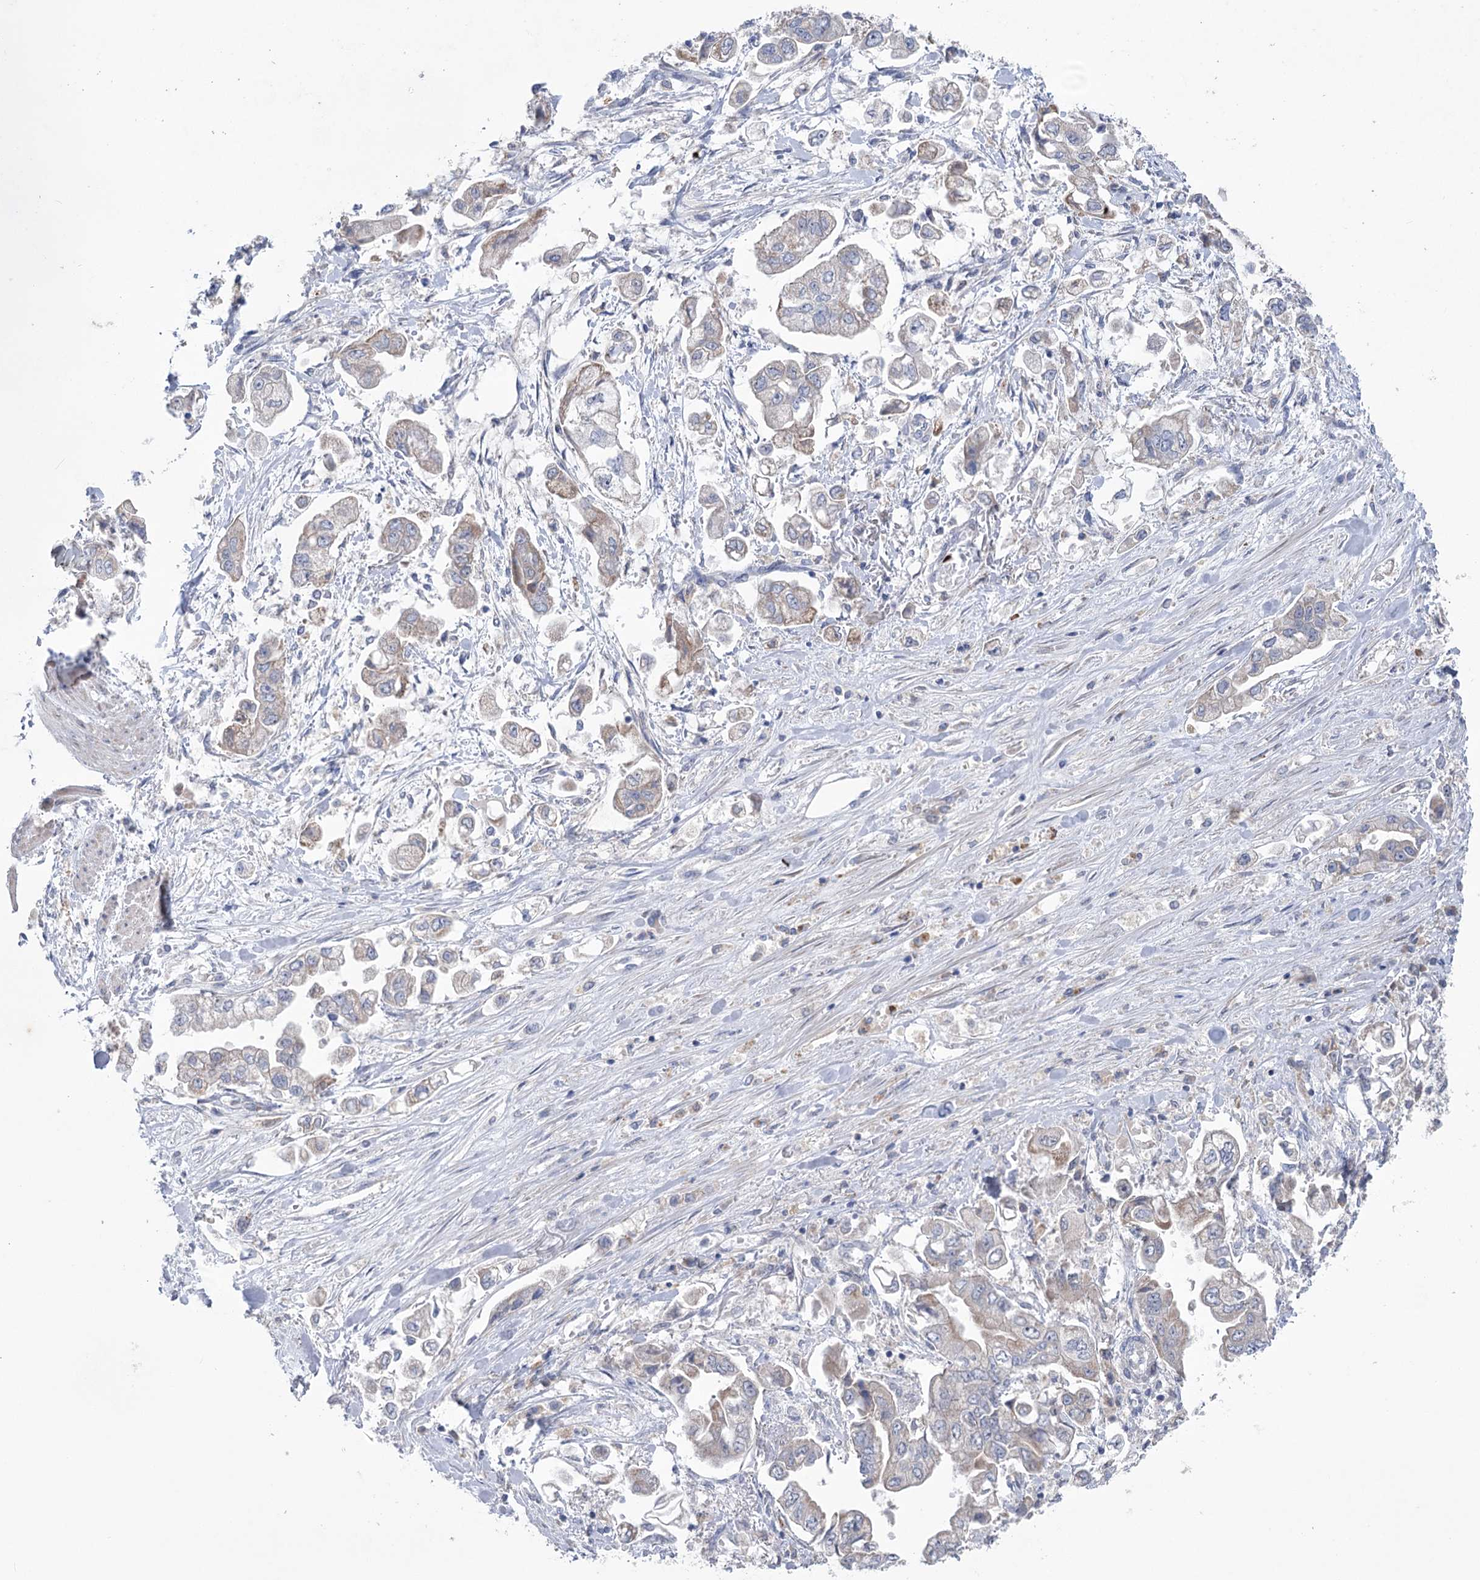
{"staining": {"intensity": "weak", "quantity": "<25%", "location": "cytoplasmic/membranous"}, "tissue": "stomach cancer", "cell_type": "Tumor cells", "image_type": "cancer", "snomed": [{"axis": "morphology", "description": "Adenocarcinoma, NOS"}, {"axis": "topography", "description": "Stomach"}], "caption": "Tumor cells are negative for protein expression in human adenocarcinoma (stomach).", "gene": "MTCH2", "patient": {"sex": "male", "age": 62}}